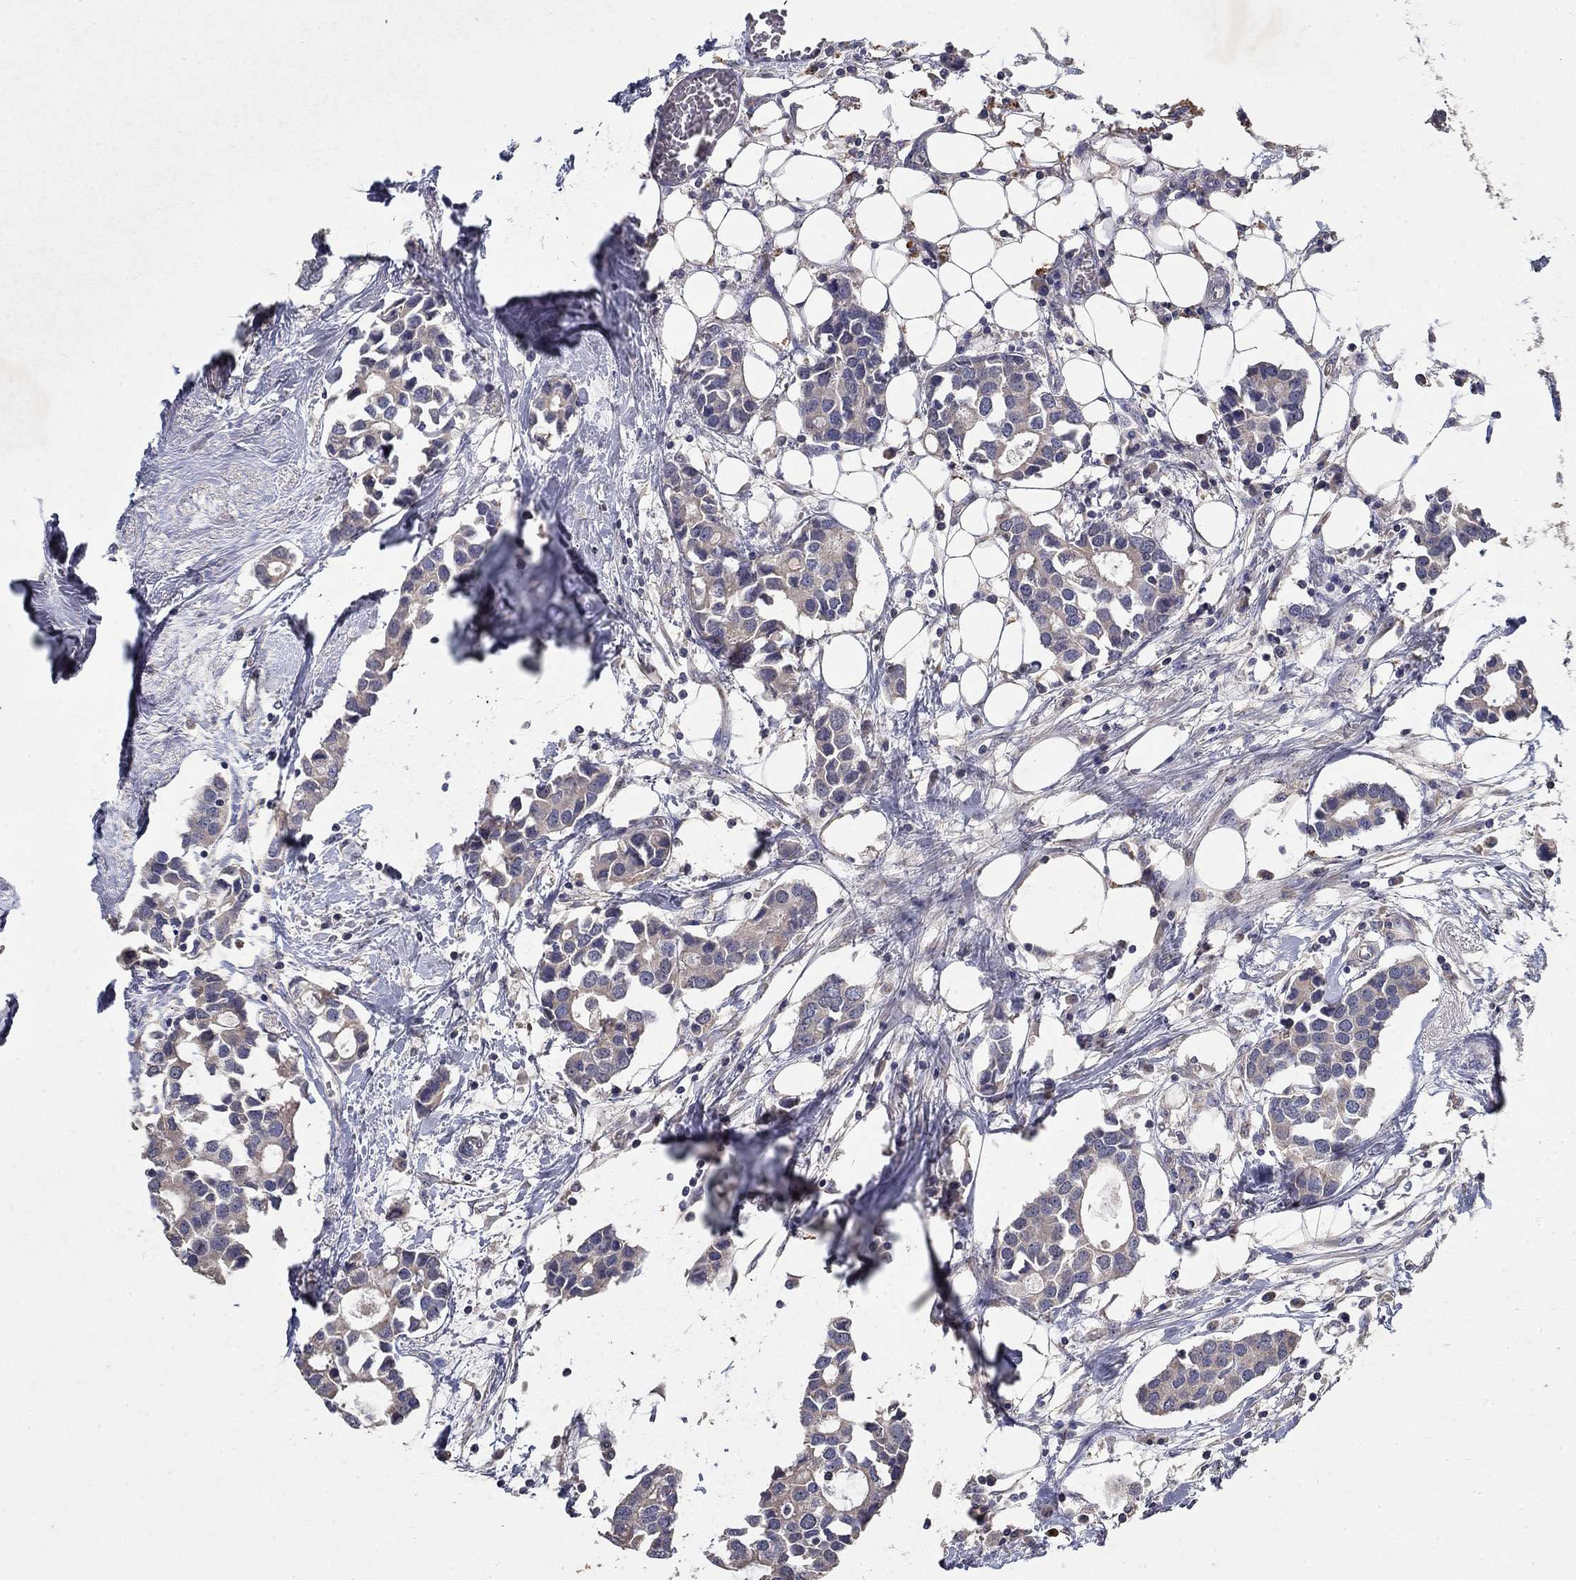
{"staining": {"intensity": "negative", "quantity": "none", "location": "none"}, "tissue": "breast cancer", "cell_type": "Tumor cells", "image_type": "cancer", "snomed": [{"axis": "morphology", "description": "Duct carcinoma"}, {"axis": "topography", "description": "Breast"}], "caption": "An image of breast invasive ductal carcinoma stained for a protein exhibits no brown staining in tumor cells. Nuclei are stained in blue.", "gene": "PROZ", "patient": {"sex": "female", "age": 83}}